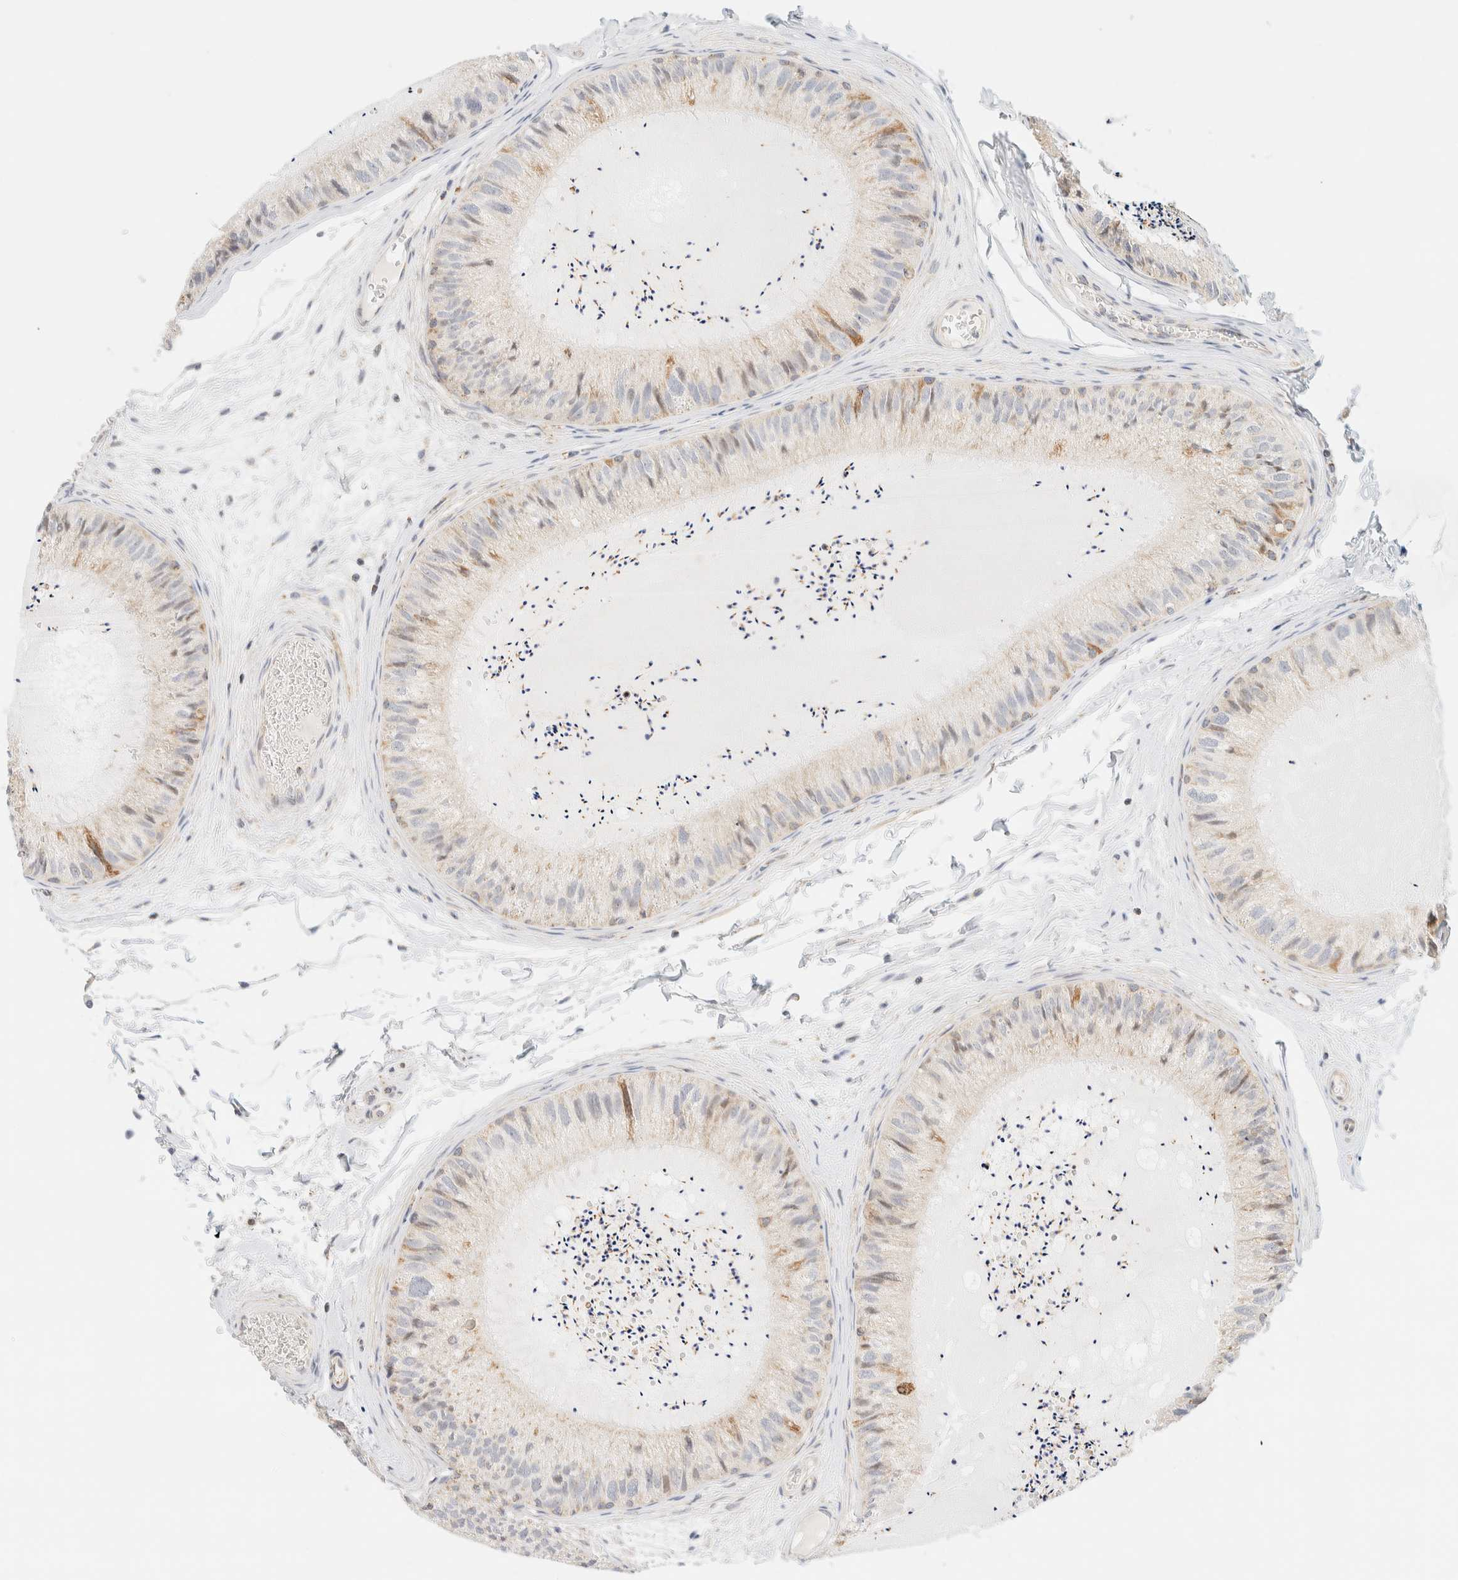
{"staining": {"intensity": "weak", "quantity": "25%-75%", "location": "cytoplasmic/membranous"}, "tissue": "epididymis", "cell_type": "Glandular cells", "image_type": "normal", "snomed": [{"axis": "morphology", "description": "Normal tissue, NOS"}, {"axis": "topography", "description": "Epididymis"}], "caption": "IHC image of unremarkable epididymis: human epididymis stained using immunohistochemistry (IHC) displays low levels of weak protein expression localized specifically in the cytoplasmic/membranous of glandular cells, appearing as a cytoplasmic/membranous brown color.", "gene": "PPM1K", "patient": {"sex": "male", "age": 31}}